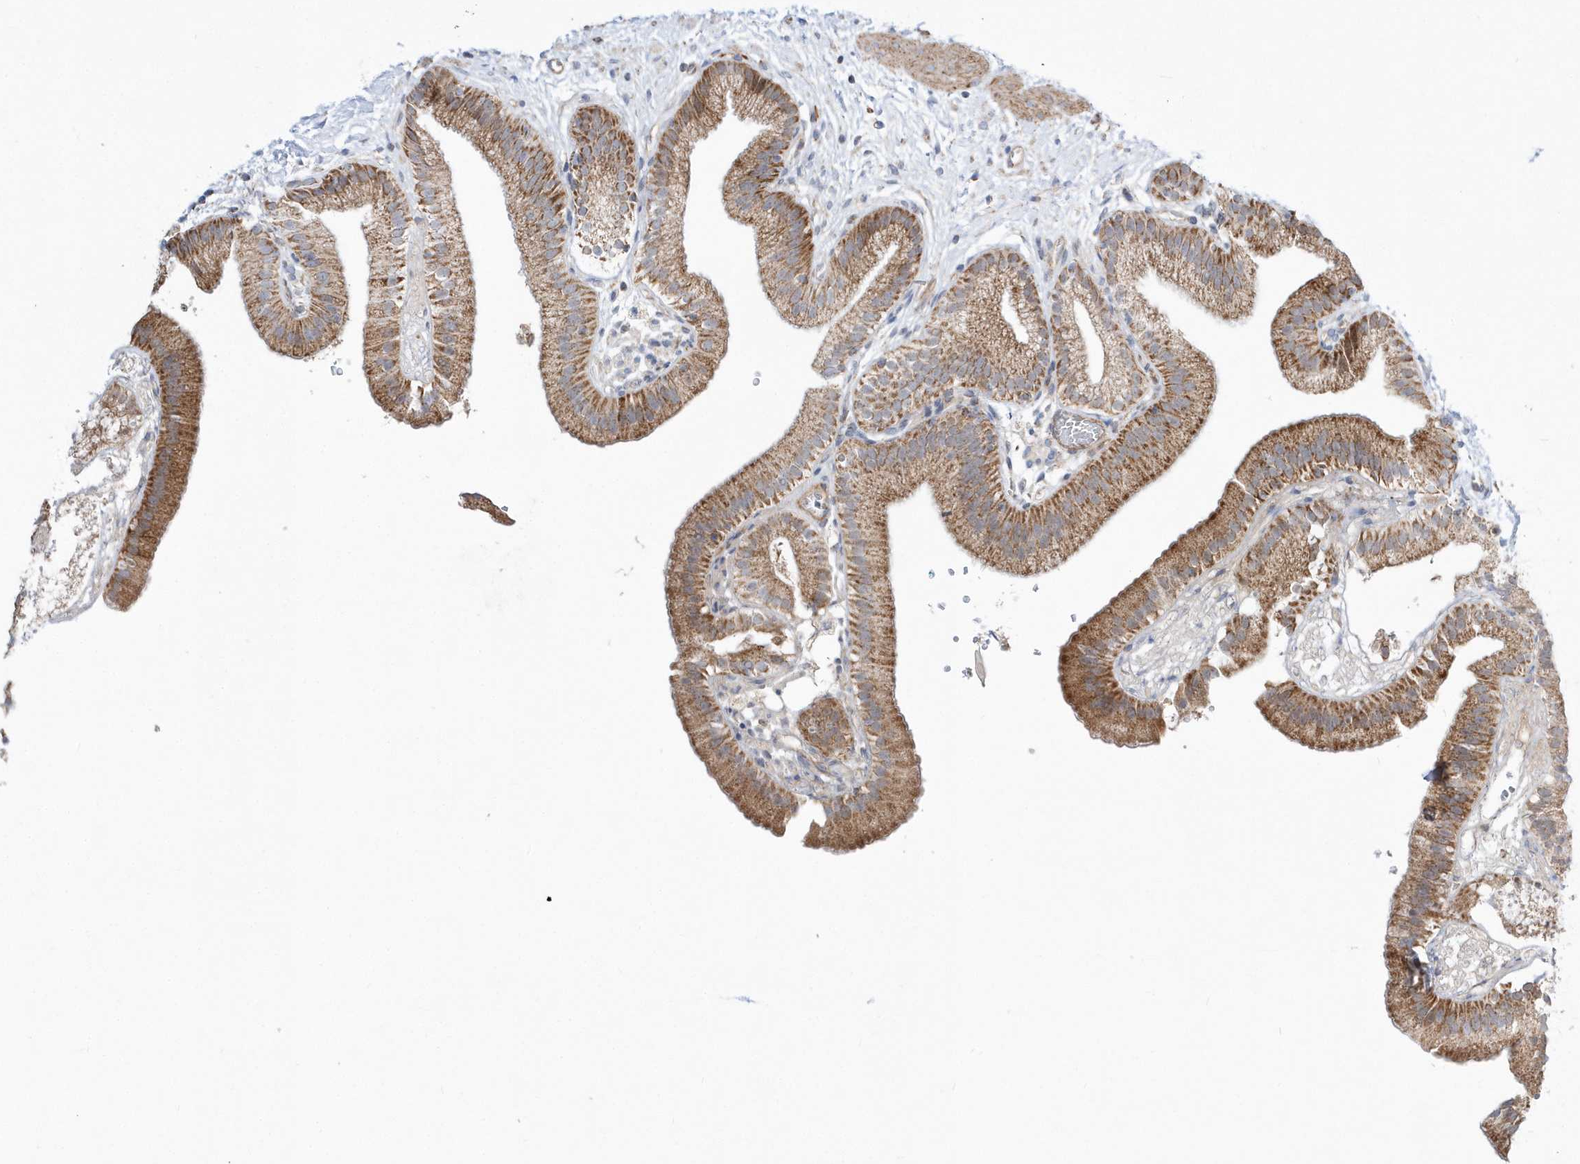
{"staining": {"intensity": "moderate", "quantity": ">75%", "location": "cytoplasmic/membranous"}, "tissue": "gallbladder", "cell_type": "Glandular cells", "image_type": "normal", "snomed": [{"axis": "morphology", "description": "Normal tissue, NOS"}, {"axis": "topography", "description": "Gallbladder"}], "caption": "Protein staining by immunohistochemistry (IHC) demonstrates moderate cytoplasmic/membranous positivity in approximately >75% of glandular cells in benign gallbladder.", "gene": "OPA1", "patient": {"sex": "male", "age": 55}}